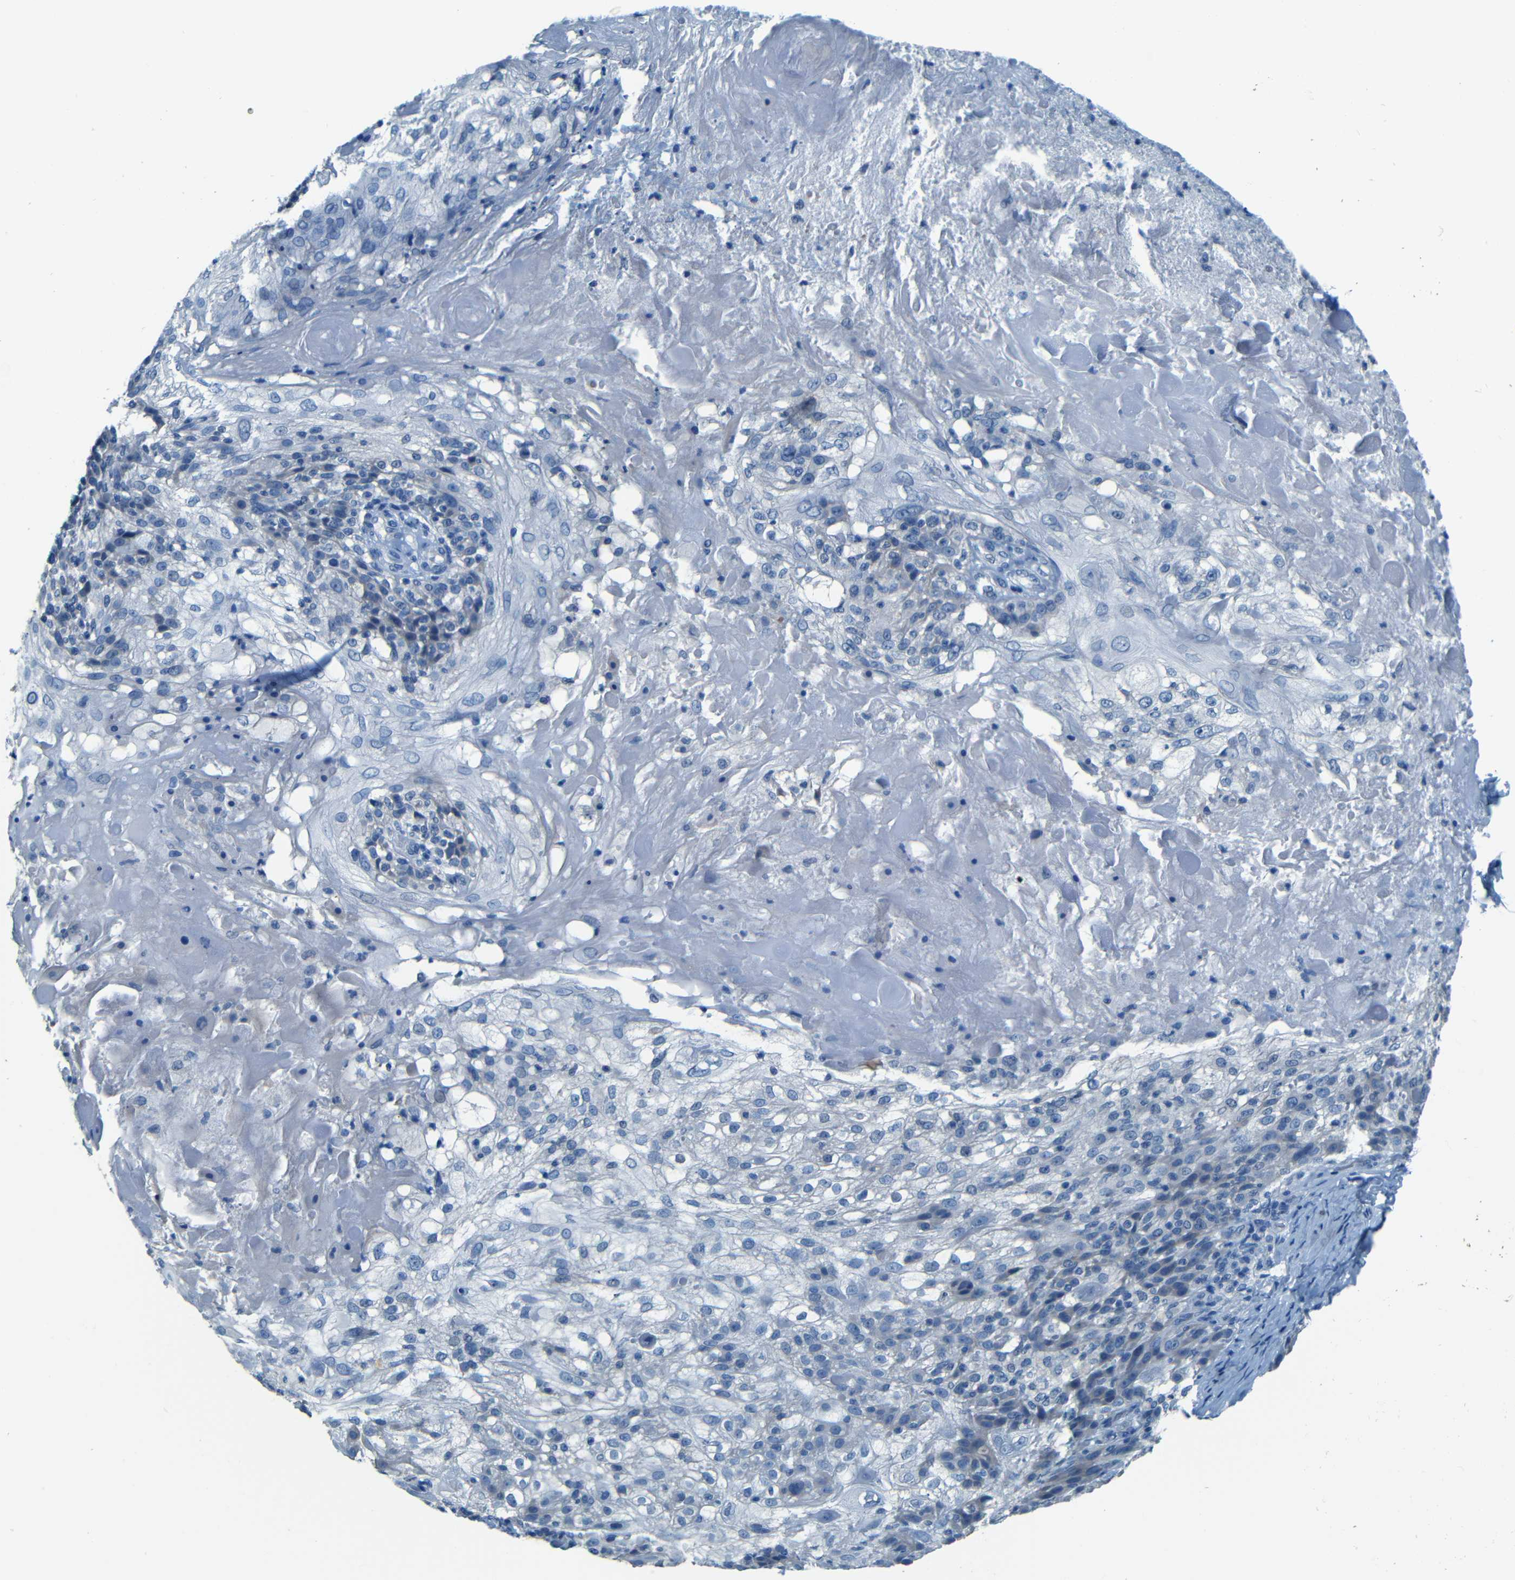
{"staining": {"intensity": "negative", "quantity": "none", "location": "none"}, "tissue": "skin cancer", "cell_type": "Tumor cells", "image_type": "cancer", "snomed": [{"axis": "morphology", "description": "Normal tissue, NOS"}, {"axis": "morphology", "description": "Squamous cell carcinoma, NOS"}, {"axis": "topography", "description": "Skin"}], "caption": "Tumor cells are negative for brown protein staining in squamous cell carcinoma (skin).", "gene": "ZMAT1", "patient": {"sex": "female", "age": 83}}